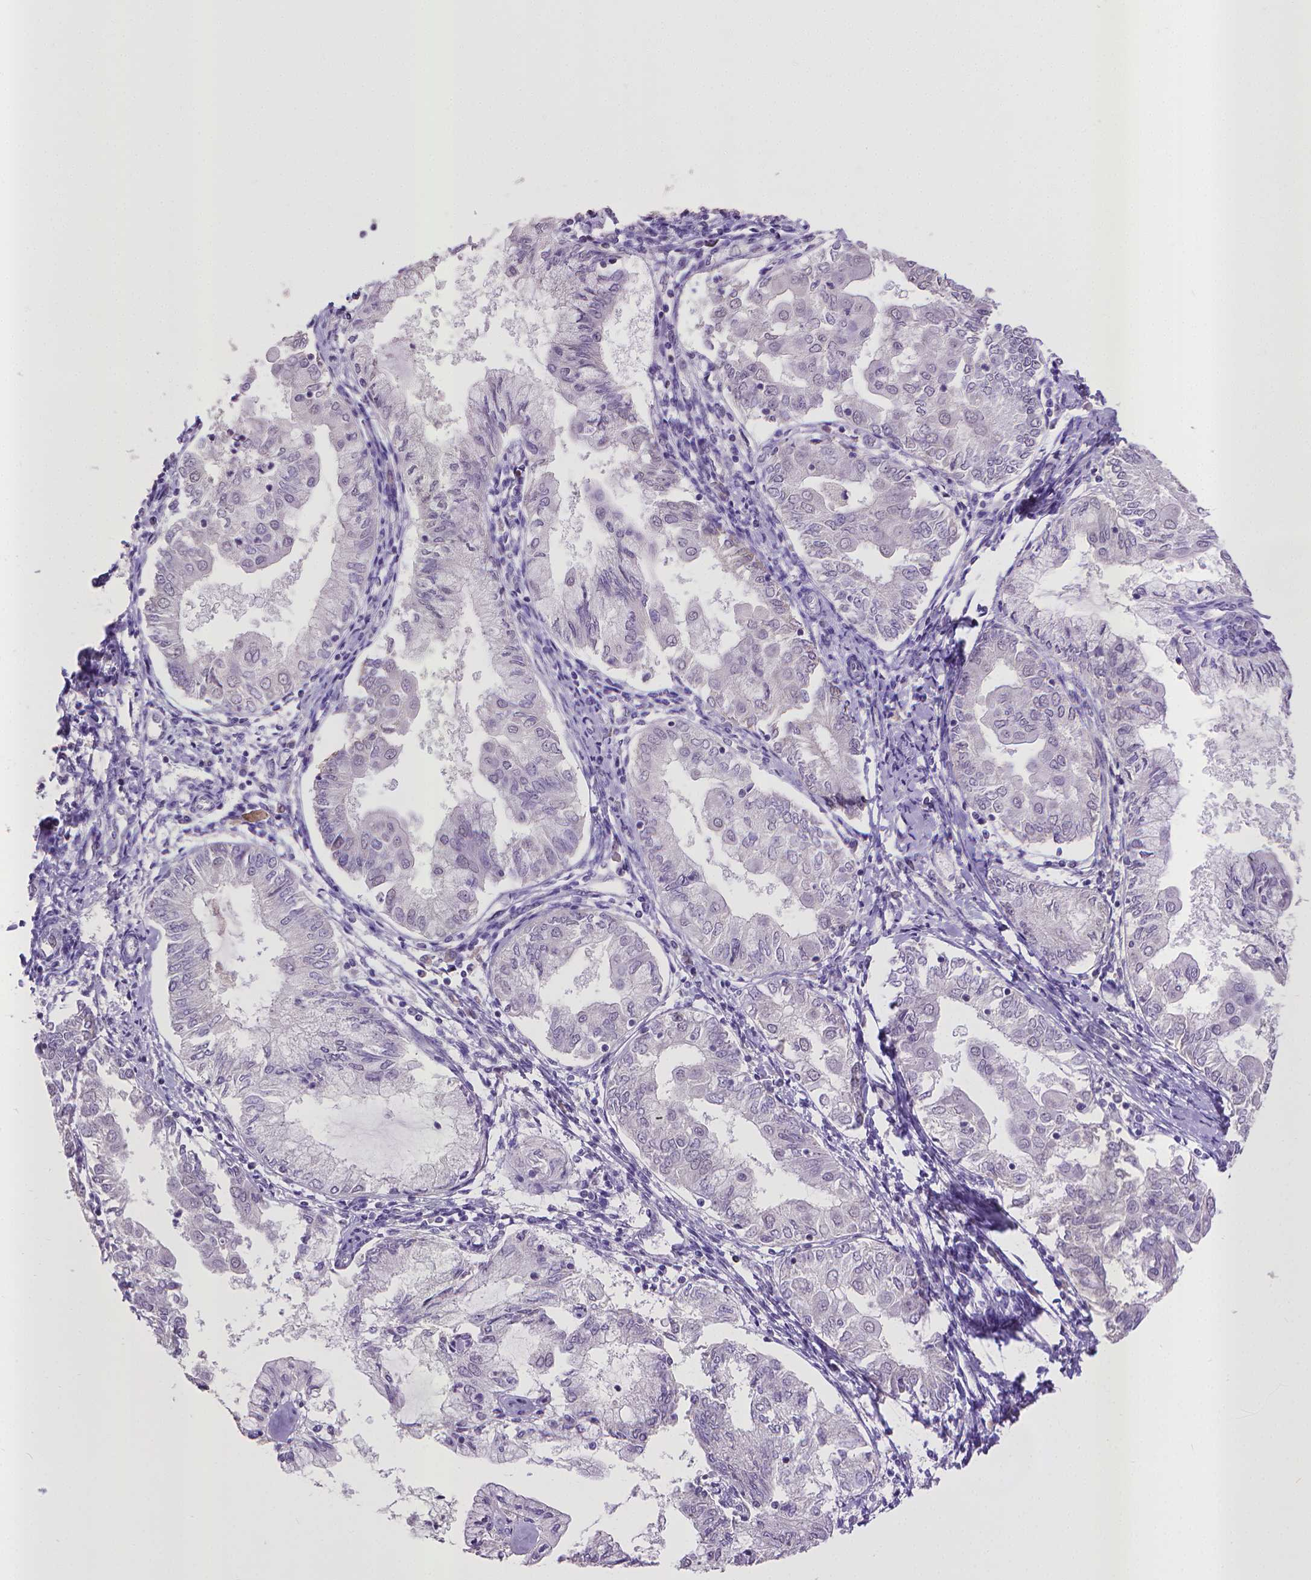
{"staining": {"intensity": "negative", "quantity": "none", "location": "none"}, "tissue": "endometrial cancer", "cell_type": "Tumor cells", "image_type": "cancer", "snomed": [{"axis": "morphology", "description": "Adenocarcinoma, NOS"}, {"axis": "topography", "description": "Endometrium"}], "caption": "Image shows no significant protein positivity in tumor cells of adenocarcinoma (endometrial).", "gene": "KMO", "patient": {"sex": "female", "age": 68}}